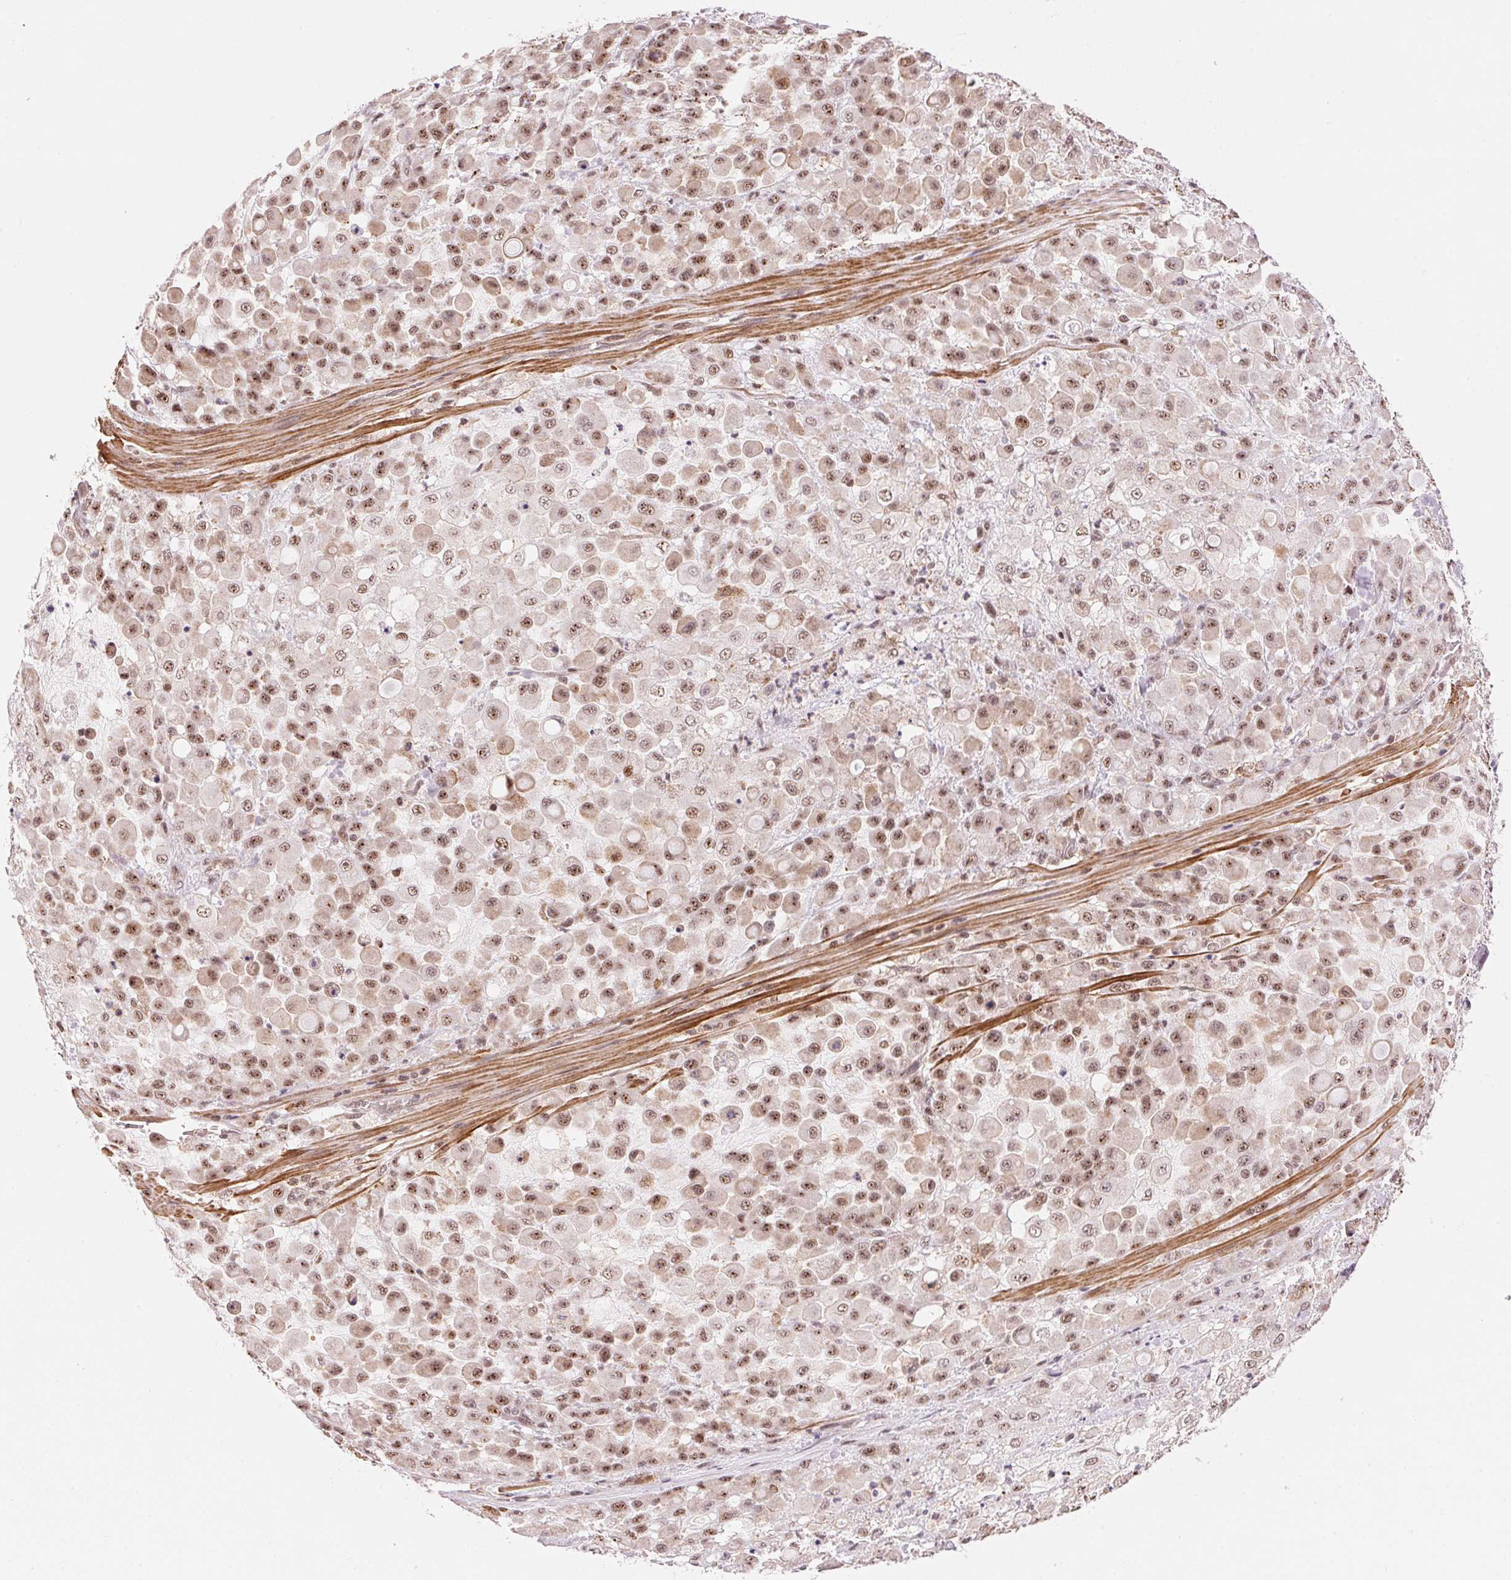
{"staining": {"intensity": "moderate", "quantity": ">75%", "location": "nuclear"}, "tissue": "stomach cancer", "cell_type": "Tumor cells", "image_type": "cancer", "snomed": [{"axis": "morphology", "description": "Adenocarcinoma, NOS"}, {"axis": "topography", "description": "Stomach"}], "caption": "IHC histopathology image of neoplastic tissue: human adenocarcinoma (stomach) stained using IHC displays medium levels of moderate protein expression localized specifically in the nuclear of tumor cells, appearing as a nuclear brown color.", "gene": "HNRNPDL", "patient": {"sex": "female", "age": 76}}